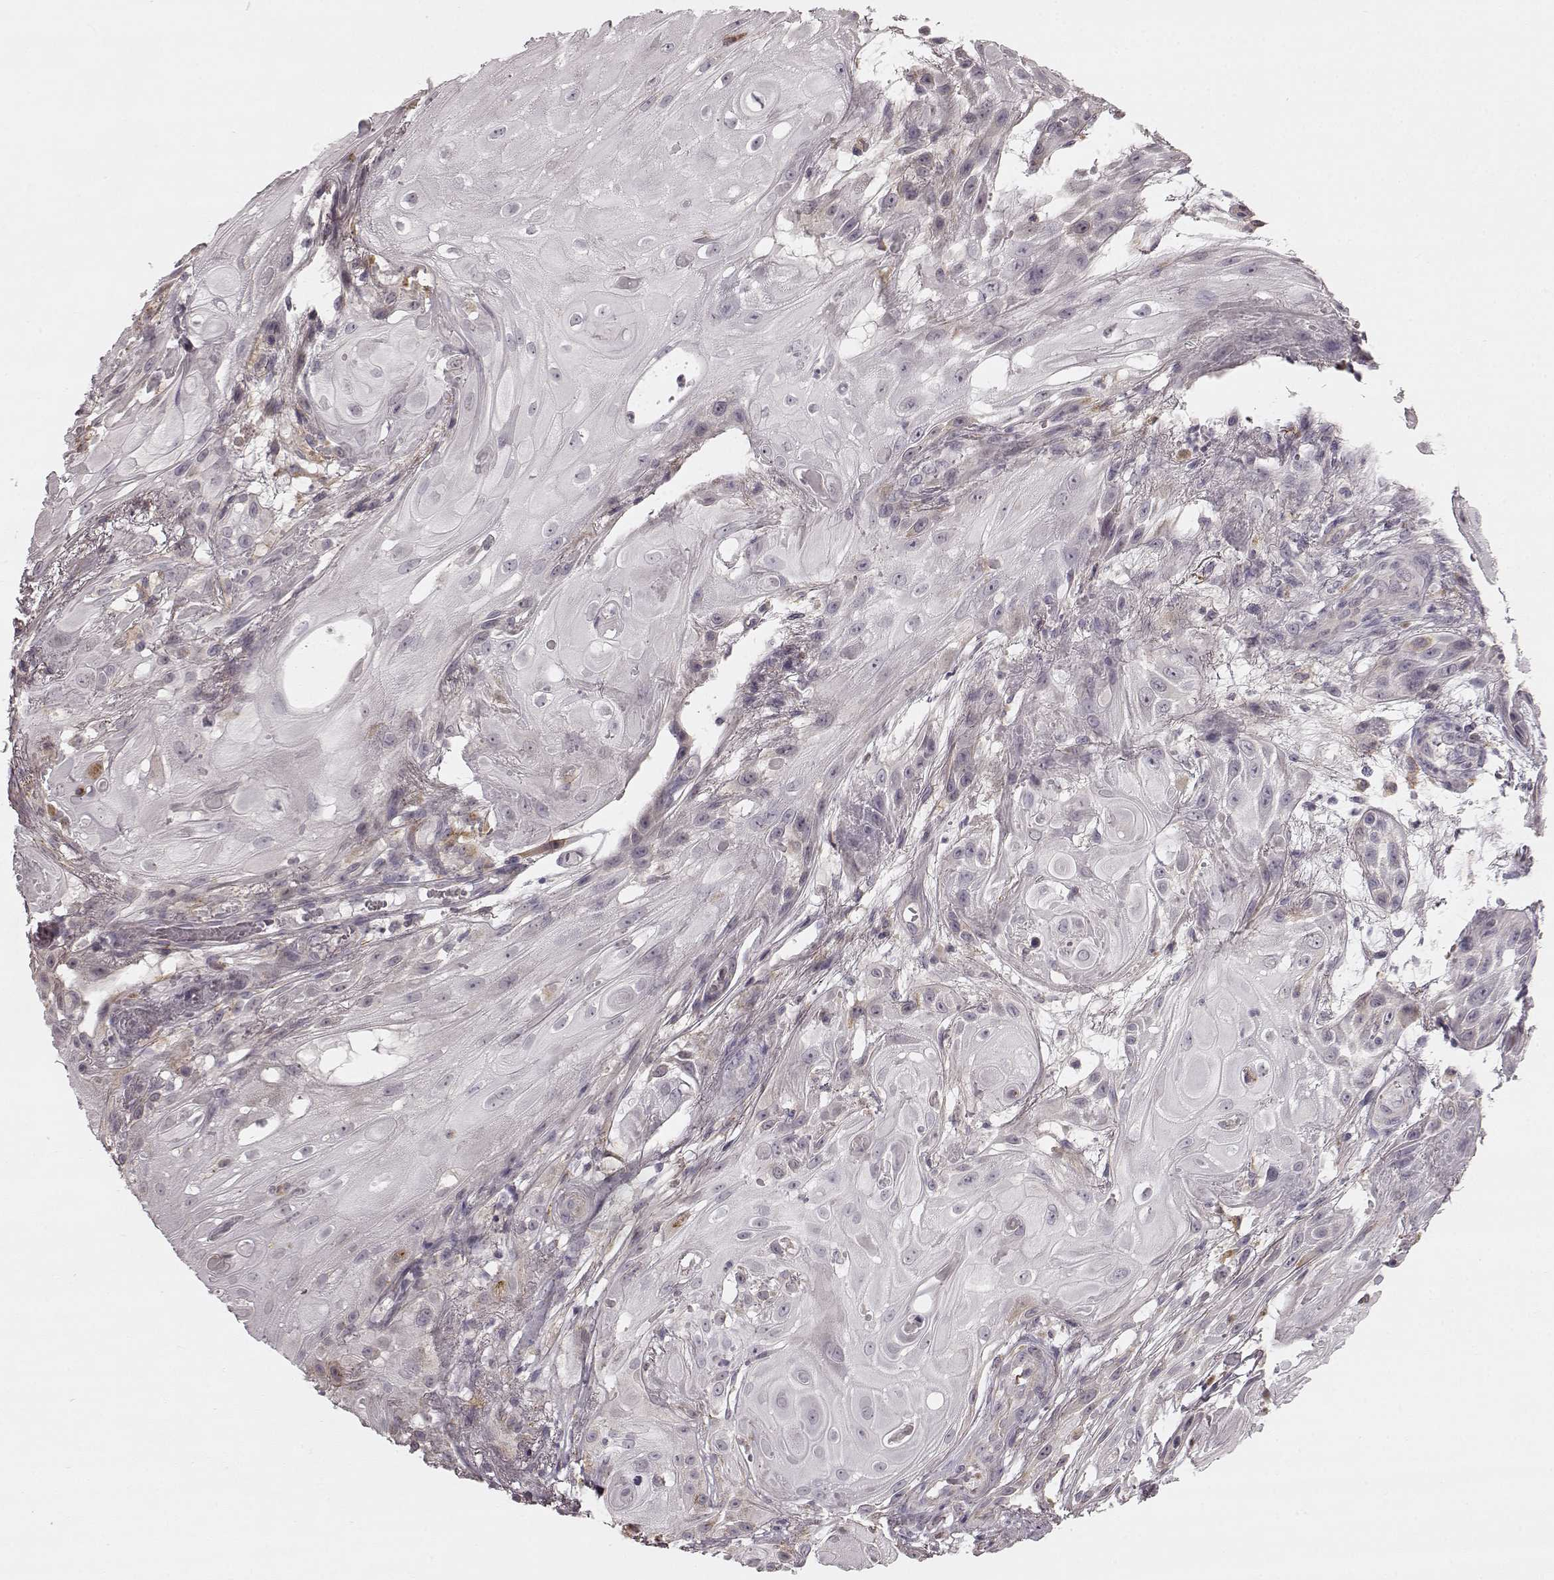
{"staining": {"intensity": "weak", "quantity": "<25%", "location": "cytoplasmic/membranous"}, "tissue": "skin cancer", "cell_type": "Tumor cells", "image_type": "cancer", "snomed": [{"axis": "morphology", "description": "Squamous cell carcinoma, NOS"}, {"axis": "topography", "description": "Skin"}], "caption": "This is an IHC image of squamous cell carcinoma (skin). There is no positivity in tumor cells.", "gene": "HMMR", "patient": {"sex": "male", "age": 62}}